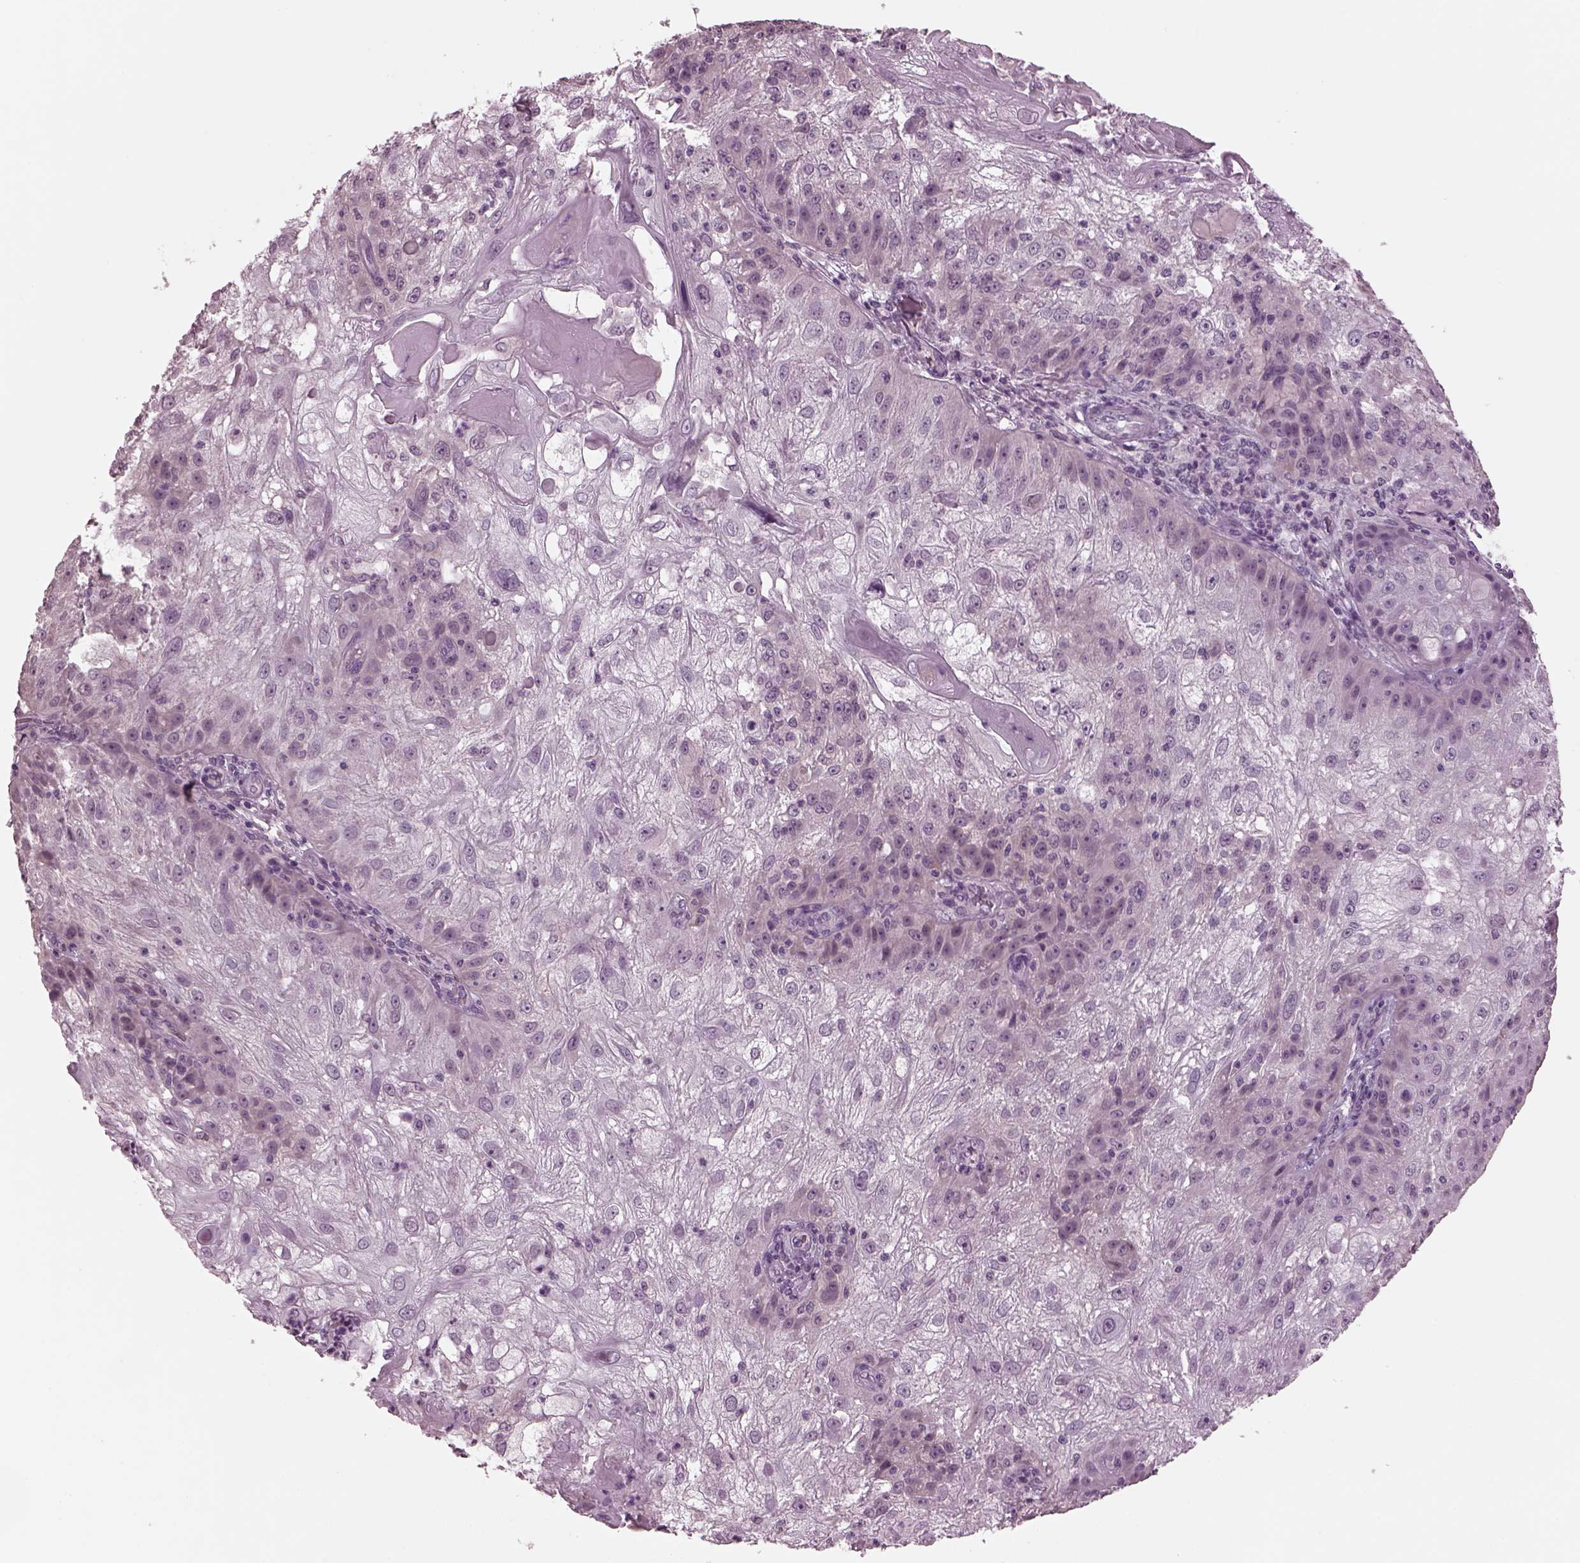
{"staining": {"intensity": "negative", "quantity": "none", "location": "none"}, "tissue": "skin cancer", "cell_type": "Tumor cells", "image_type": "cancer", "snomed": [{"axis": "morphology", "description": "Normal tissue, NOS"}, {"axis": "morphology", "description": "Squamous cell carcinoma, NOS"}, {"axis": "topography", "description": "Skin"}], "caption": "Immunohistochemistry (IHC) micrograph of human skin cancer (squamous cell carcinoma) stained for a protein (brown), which displays no positivity in tumor cells. (DAB (3,3'-diaminobenzidine) immunohistochemistry (IHC) with hematoxylin counter stain).", "gene": "CLCN4", "patient": {"sex": "female", "age": 83}}